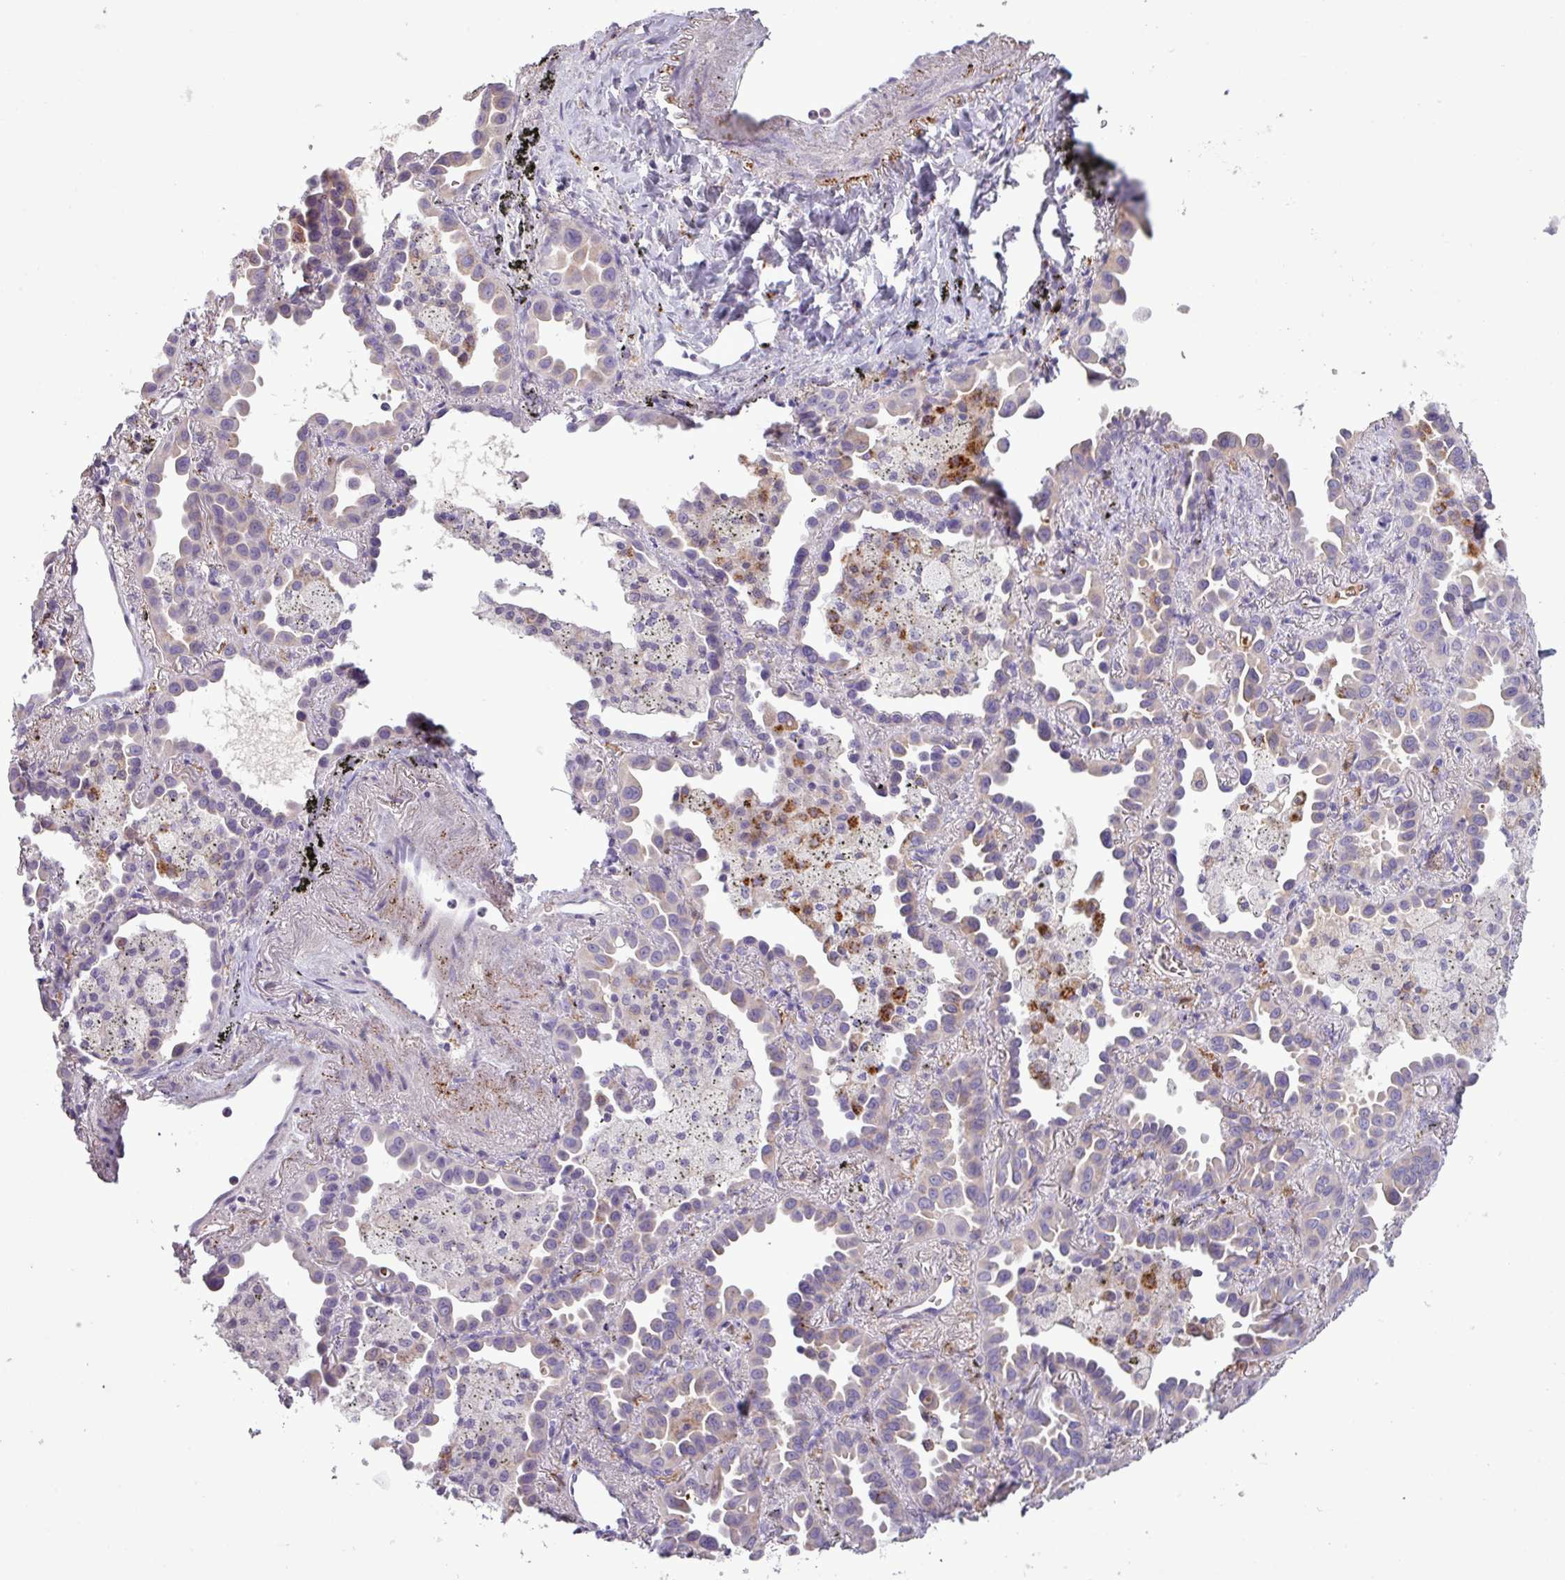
{"staining": {"intensity": "moderate", "quantity": "<25%", "location": "cytoplasmic/membranous"}, "tissue": "lung cancer", "cell_type": "Tumor cells", "image_type": "cancer", "snomed": [{"axis": "morphology", "description": "Adenocarcinoma, NOS"}, {"axis": "topography", "description": "Lung"}], "caption": "About <25% of tumor cells in human lung cancer (adenocarcinoma) demonstrate moderate cytoplasmic/membranous protein expression as visualized by brown immunohistochemical staining.", "gene": "C4B", "patient": {"sex": "male", "age": 68}}